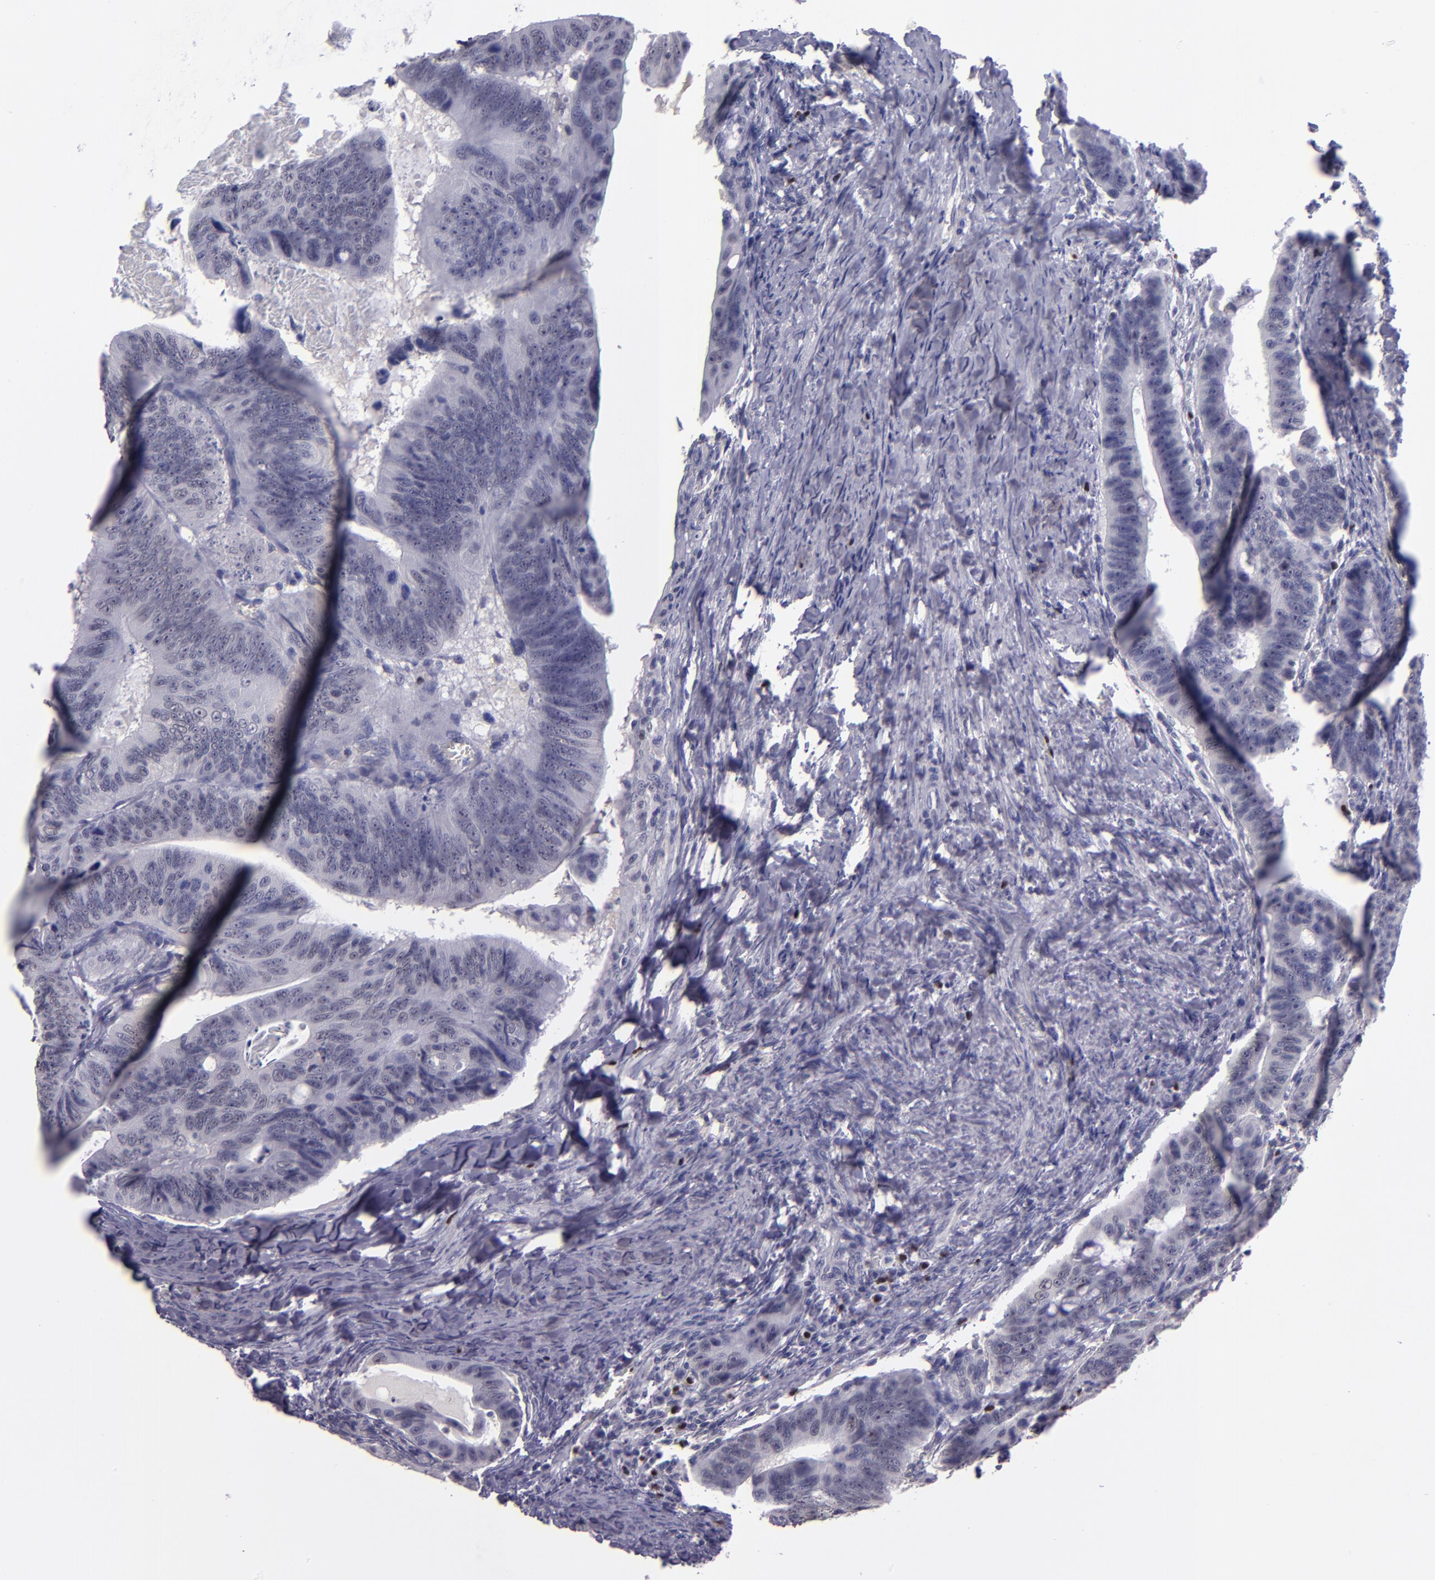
{"staining": {"intensity": "negative", "quantity": "none", "location": "none"}, "tissue": "colorectal cancer", "cell_type": "Tumor cells", "image_type": "cancer", "snomed": [{"axis": "morphology", "description": "Adenocarcinoma, NOS"}, {"axis": "topography", "description": "Colon"}], "caption": "Tumor cells show no significant positivity in adenocarcinoma (colorectal).", "gene": "CEBPE", "patient": {"sex": "female", "age": 55}}